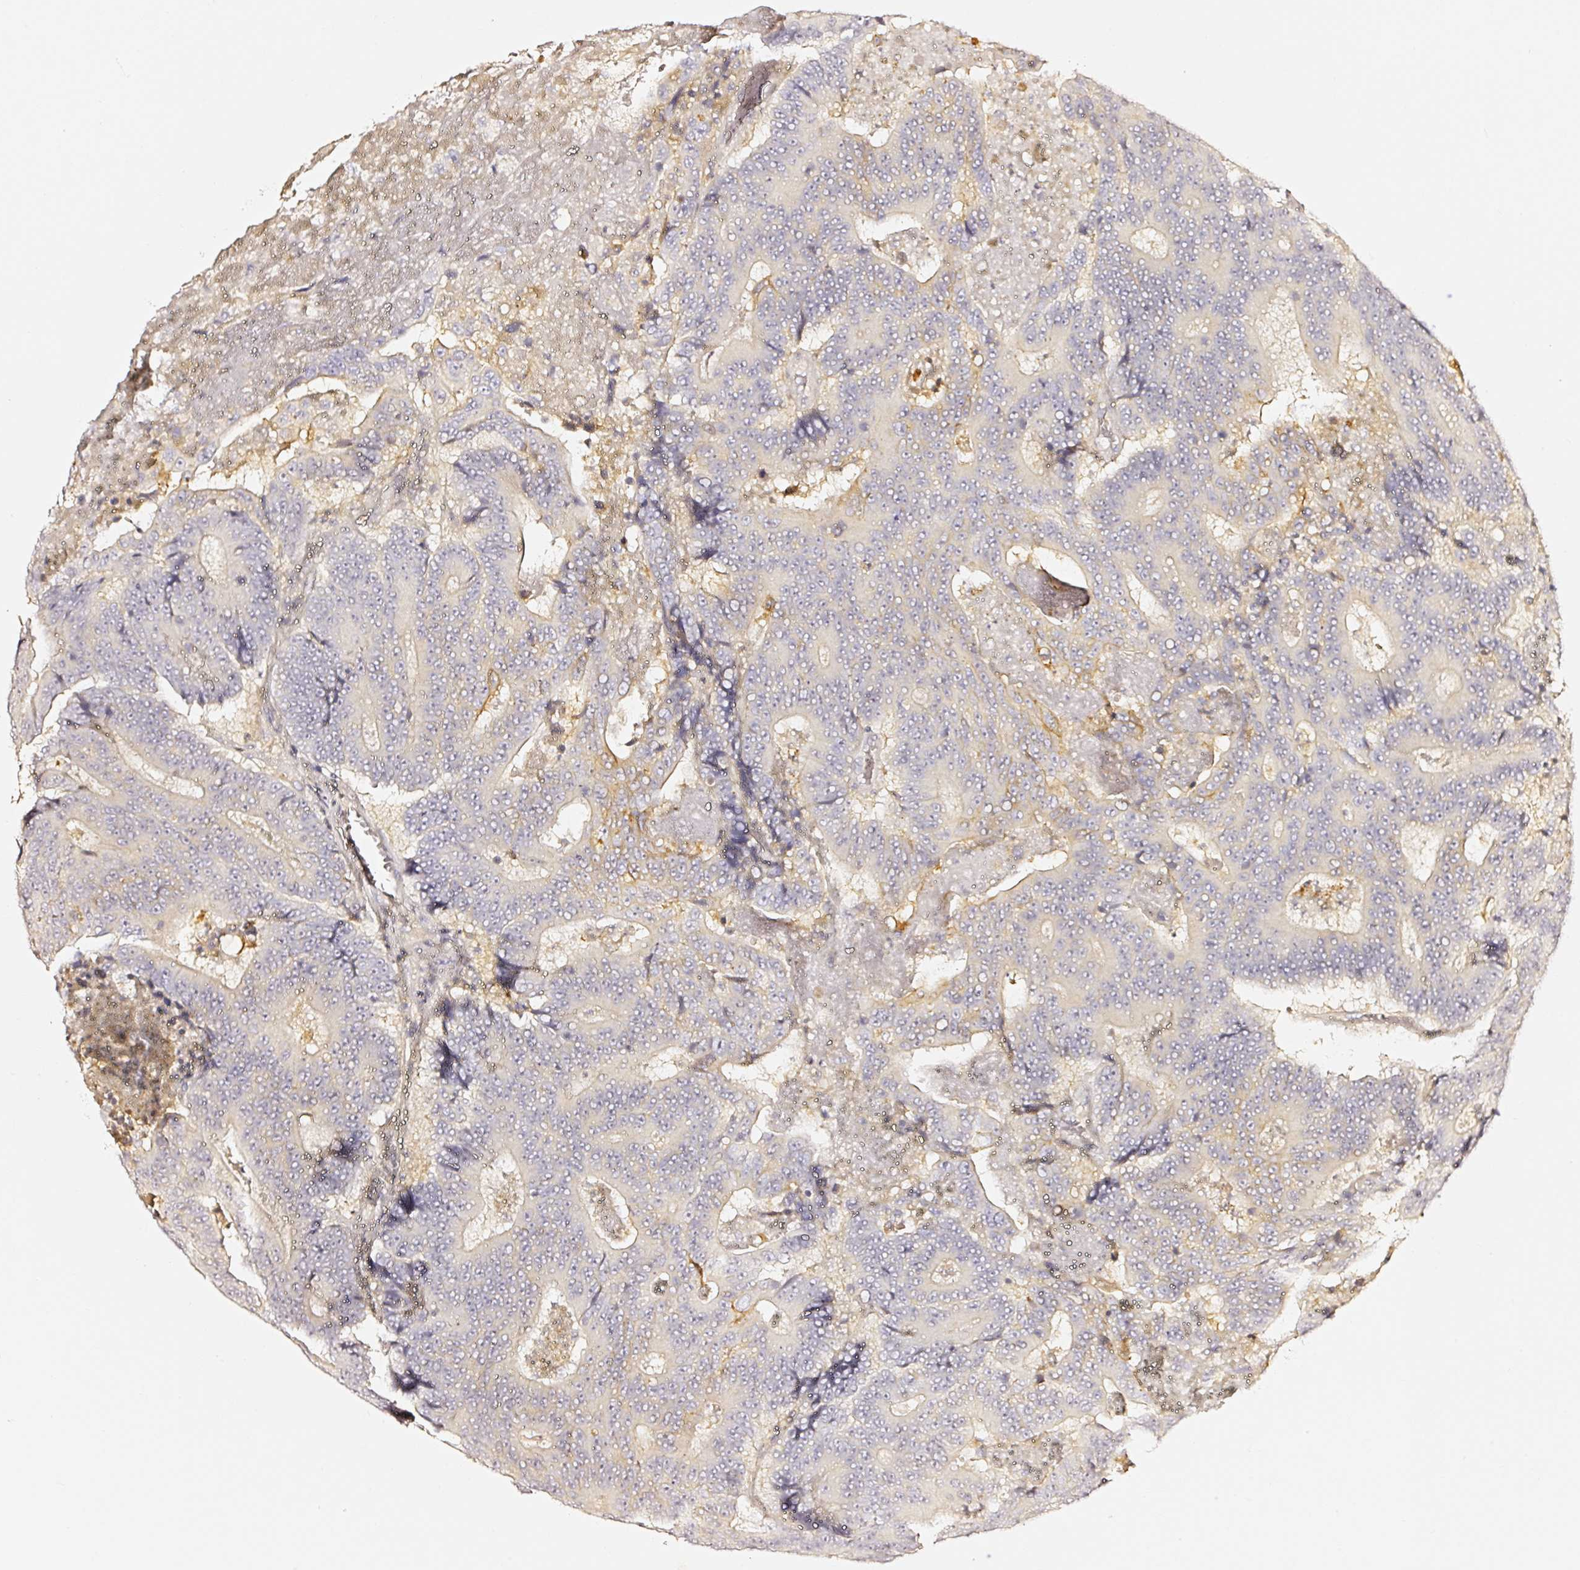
{"staining": {"intensity": "negative", "quantity": "none", "location": "none"}, "tissue": "colorectal cancer", "cell_type": "Tumor cells", "image_type": "cancer", "snomed": [{"axis": "morphology", "description": "Adenocarcinoma, NOS"}, {"axis": "topography", "description": "Colon"}], "caption": "Image shows no protein staining in tumor cells of colorectal cancer (adenocarcinoma) tissue. (Stains: DAB IHC with hematoxylin counter stain, Microscopy: brightfield microscopy at high magnification).", "gene": "CD47", "patient": {"sex": "male", "age": 83}}